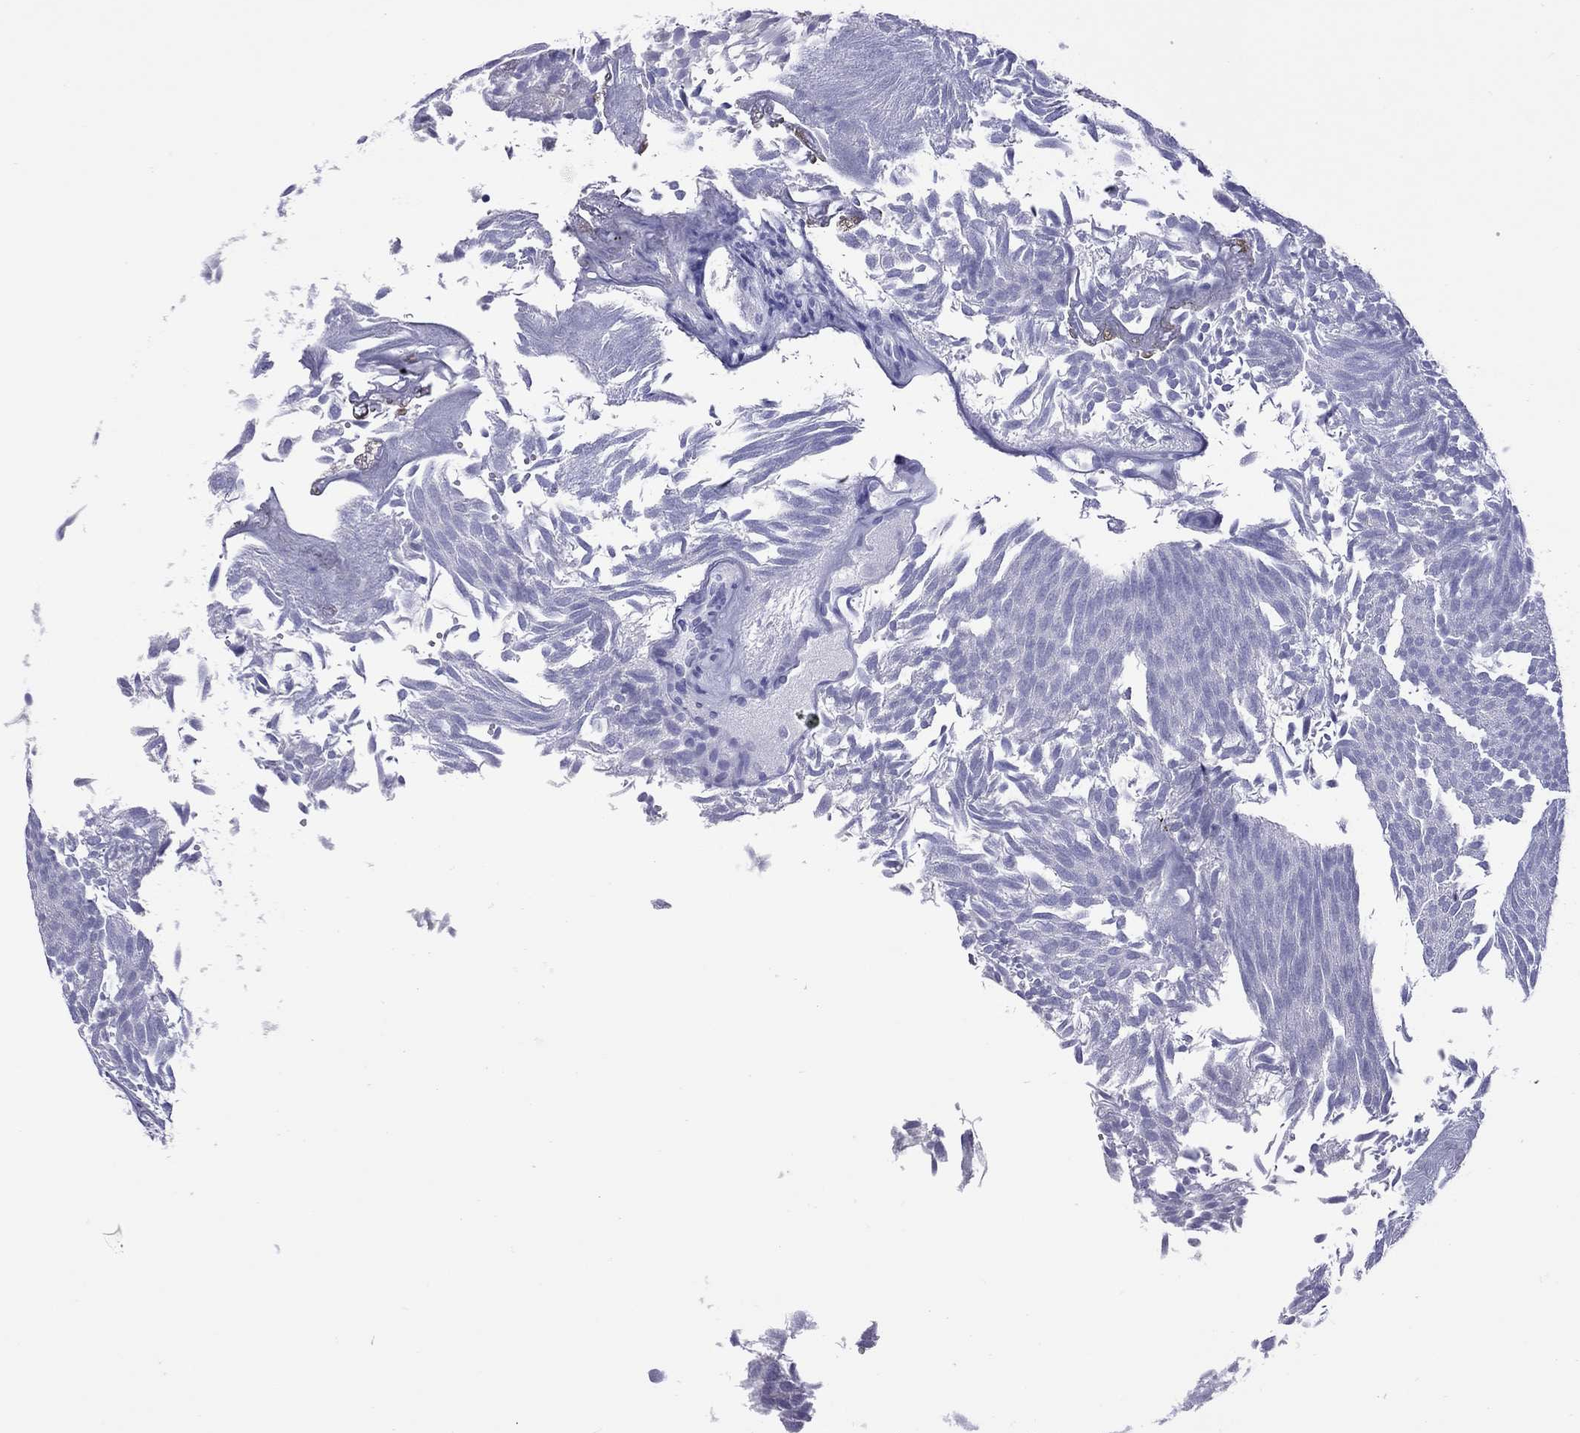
{"staining": {"intensity": "negative", "quantity": "none", "location": "none"}, "tissue": "urothelial cancer", "cell_type": "Tumor cells", "image_type": "cancer", "snomed": [{"axis": "morphology", "description": "Urothelial carcinoma, Low grade"}, {"axis": "topography", "description": "Urinary bladder"}], "caption": "A histopathology image of urothelial cancer stained for a protein shows no brown staining in tumor cells.", "gene": "CHRNB3", "patient": {"sex": "male", "age": 52}}